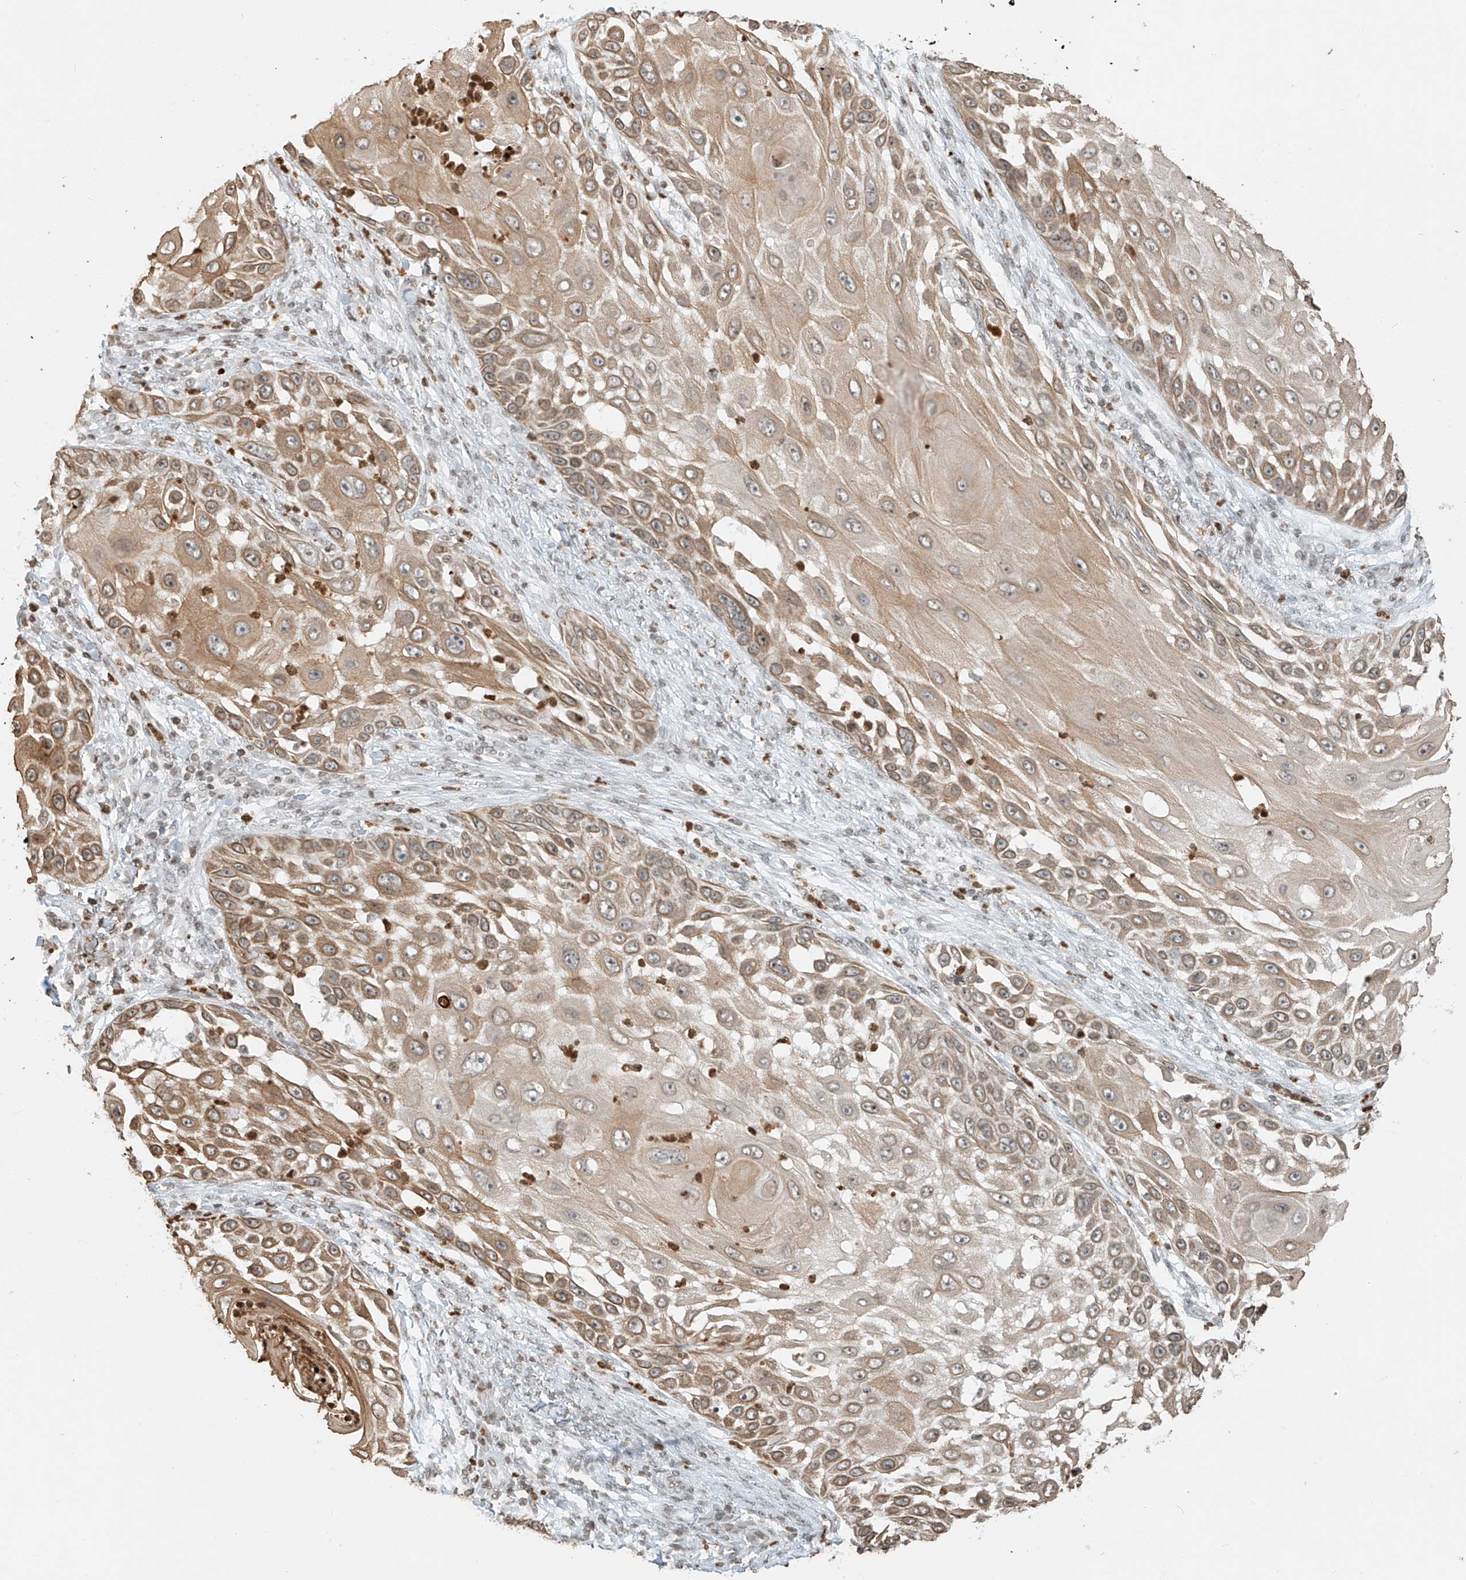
{"staining": {"intensity": "moderate", "quantity": ">75%", "location": "cytoplasmic/membranous"}, "tissue": "skin cancer", "cell_type": "Tumor cells", "image_type": "cancer", "snomed": [{"axis": "morphology", "description": "Squamous cell carcinoma, NOS"}, {"axis": "topography", "description": "Skin"}], "caption": "Moderate cytoplasmic/membranous protein staining is present in about >75% of tumor cells in skin squamous cell carcinoma. The protein of interest is stained brown, and the nuclei are stained in blue (DAB IHC with brightfield microscopy, high magnification).", "gene": "C17orf58", "patient": {"sex": "female", "age": 44}}